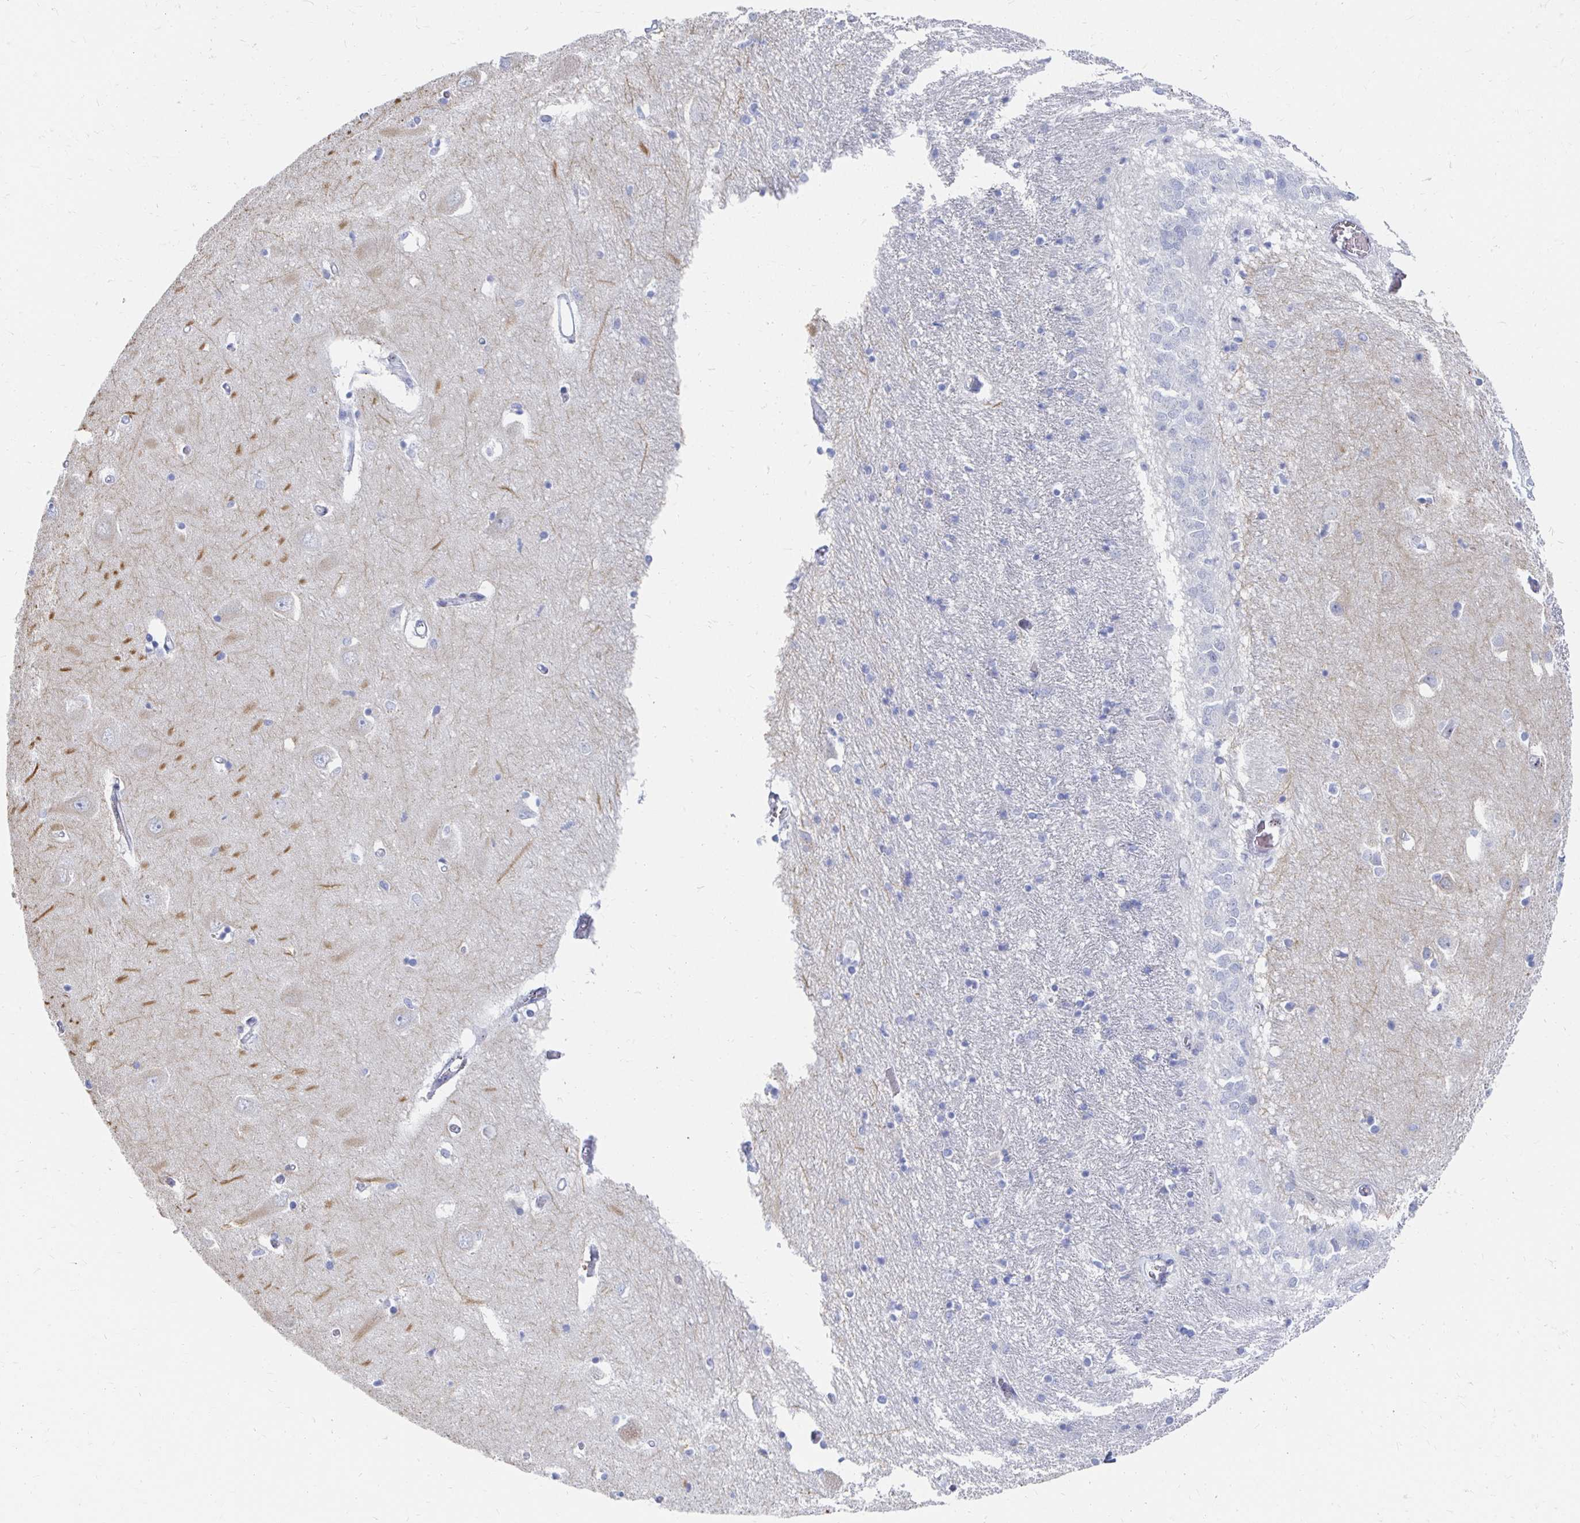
{"staining": {"intensity": "negative", "quantity": "none", "location": "none"}, "tissue": "caudate", "cell_type": "Glial cells", "image_type": "normal", "snomed": [{"axis": "morphology", "description": "Normal tissue, NOS"}, {"axis": "topography", "description": "Lateral ventricle wall"}, {"axis": "topography", "description": "Hippocampus"}], "caption": "Immunohistochemistry photomicrograph of normal human caudate stained for a protein (brown), which shows no staining in glial cells.", "gene": "CLIC3", "patient": {"sex": "female", "age": 63}}